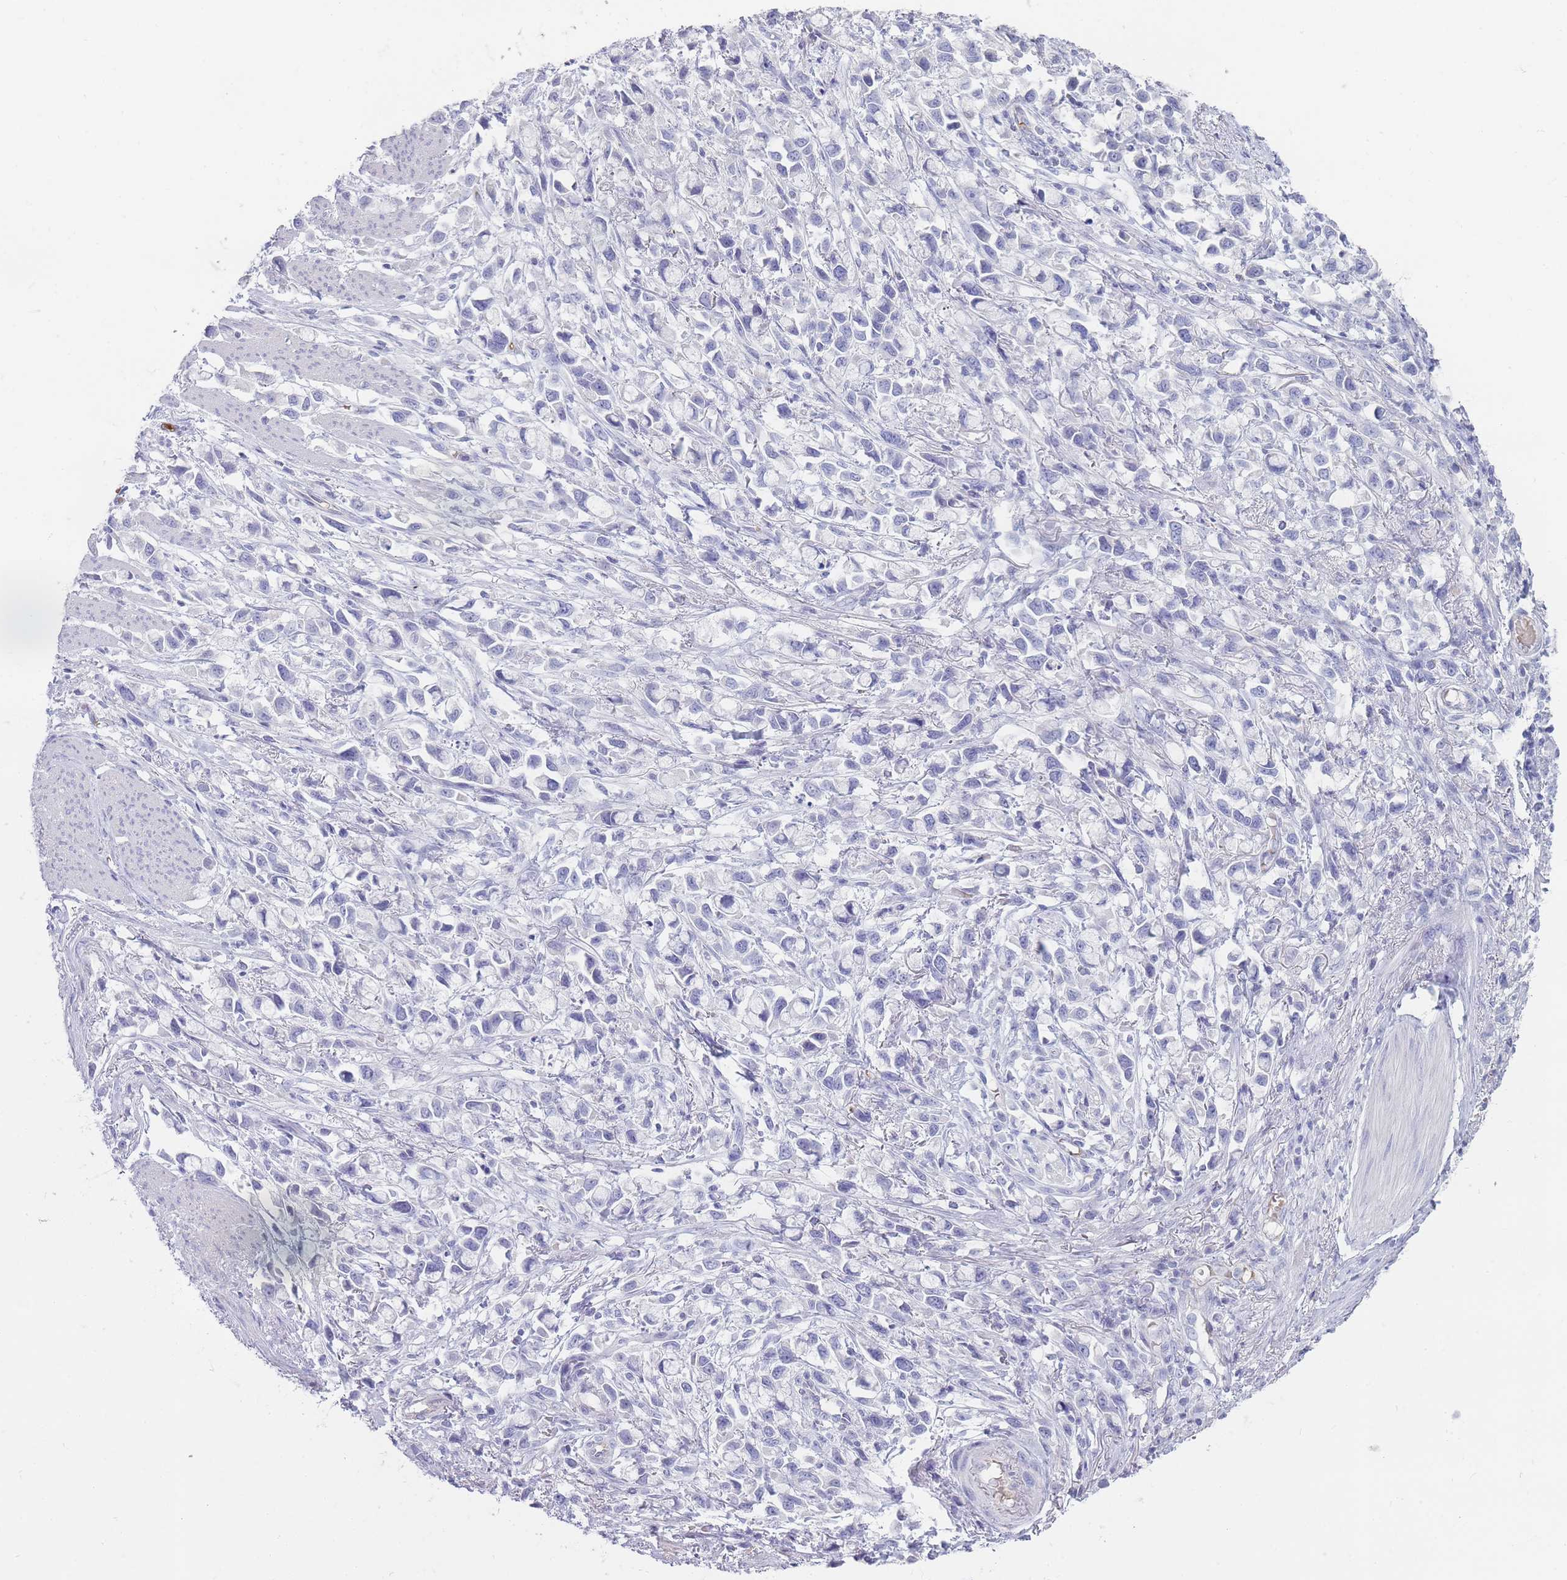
{"staining": {"intensity": "negative", "quantity": "none", "location": "none"}, "tissue": "stomach cancer", "cell_type": "Tumor cells", "image_type": "cancer", "snomed": [{"axis": "morphology", "description": "Adenocarcinoma, NOS"}, {"axis": "topography", "description": "Stomach"}], "caption": "Histopathology image shows no protein expression in tumor cells of stomach adenocarcinoma tissue.", "gene": "HBG2", "patient": {"sex": "female", "age": 81}}